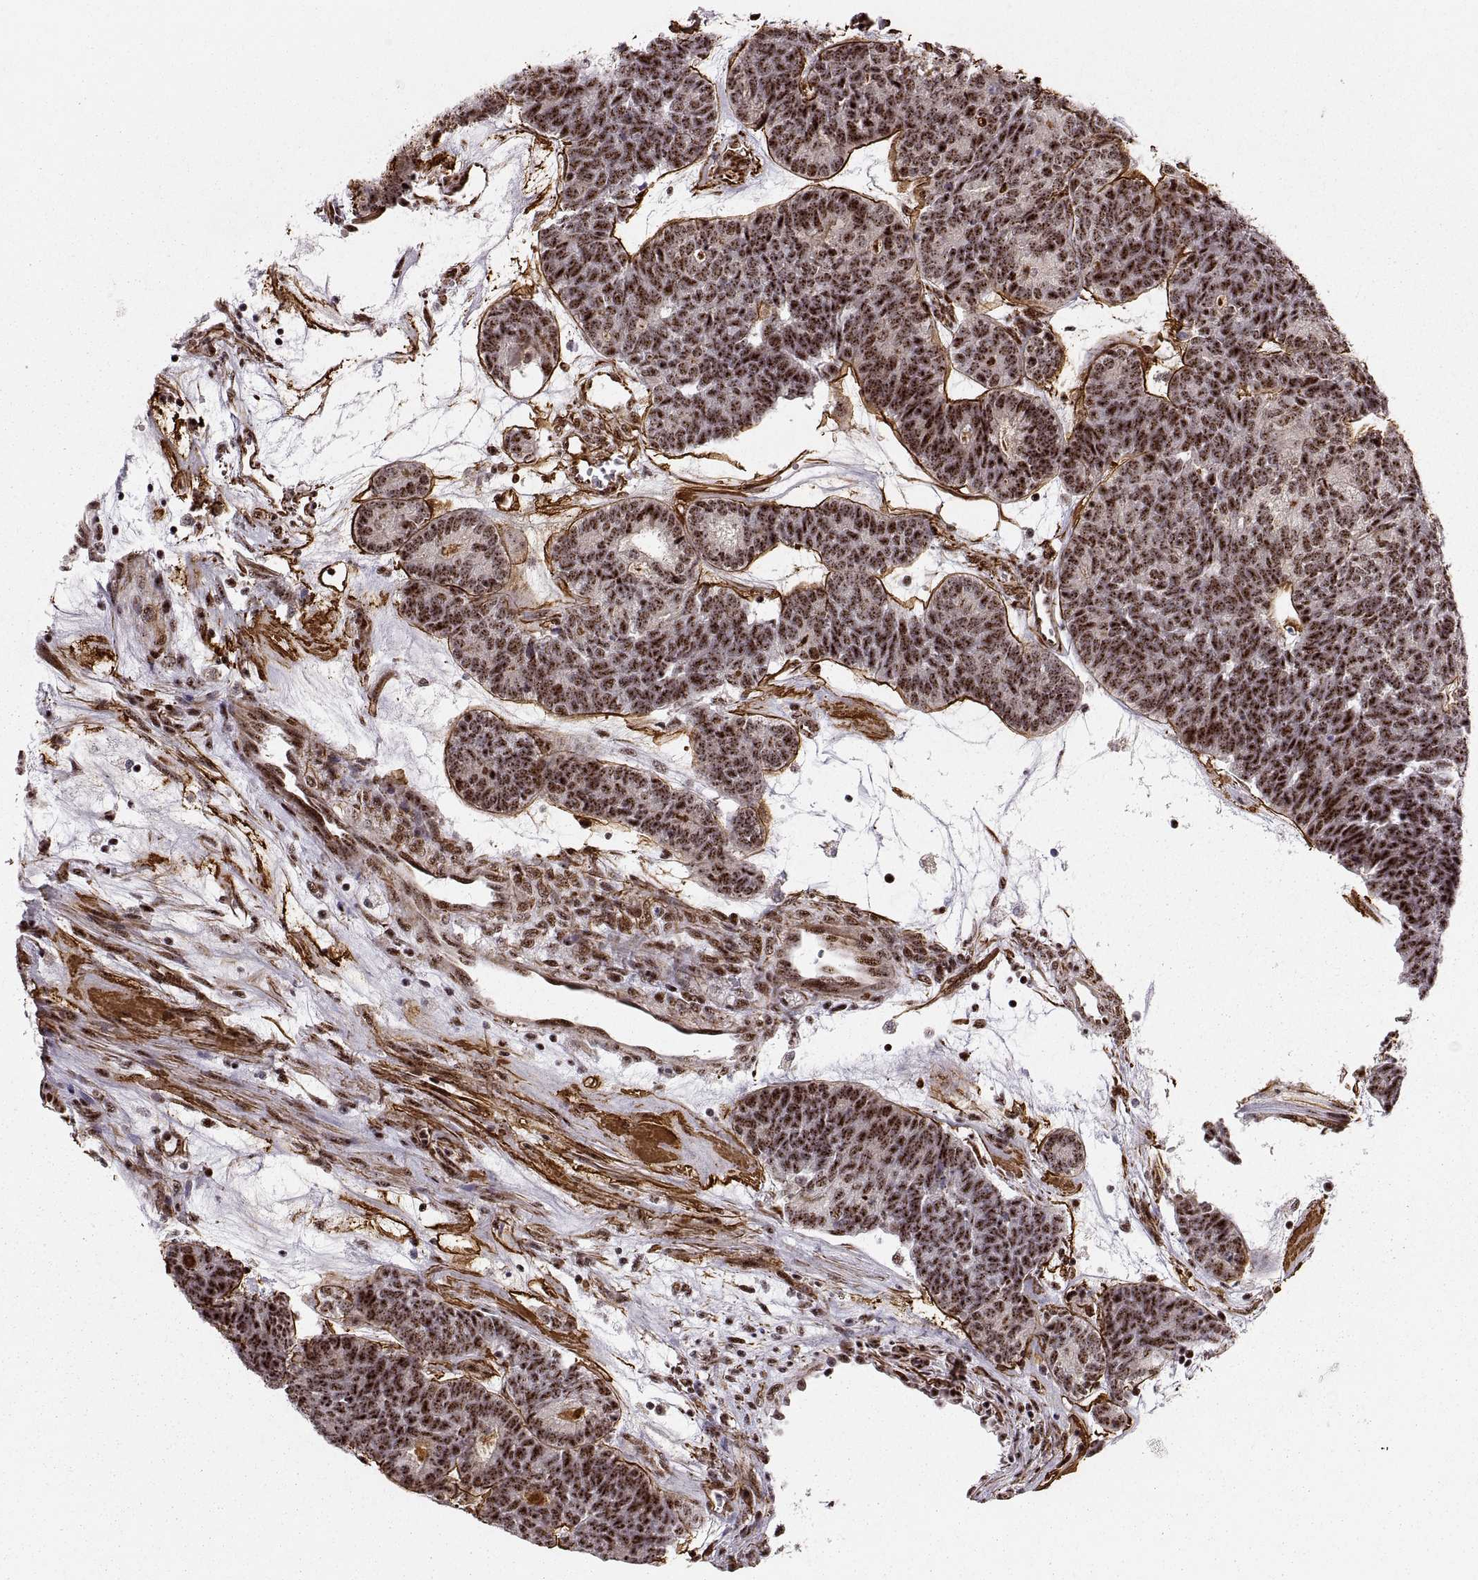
{"staining": {"intensity": "moderate", "quantity": ">75%", "location": "nuclear"}, "tissue": "head and neck cancer", "cell_type": "Tumor cells", "image_type": "cancer", "snomed": [{"axis": "morphology", "description": "Adenocarcinoma, NOS"}, {"axis": "topography", "description": "Head-Neck"}], "caption": "Adenocarcinoma (head and neck) stained with DAB (3,3'-diaminobenzidine) immunohistochemistry (IHC) demonstrates medium levels of moderate nuclear expression in about >75% of tumor cells. (Stains: DAB (3,3'-diaminobenzidine) in brown, nuclei in blue, Microscopy: brightfield microscopy at high magnification).", "gene": "ZCCHC17", "patient": {"sex": "female", "age": 81}}